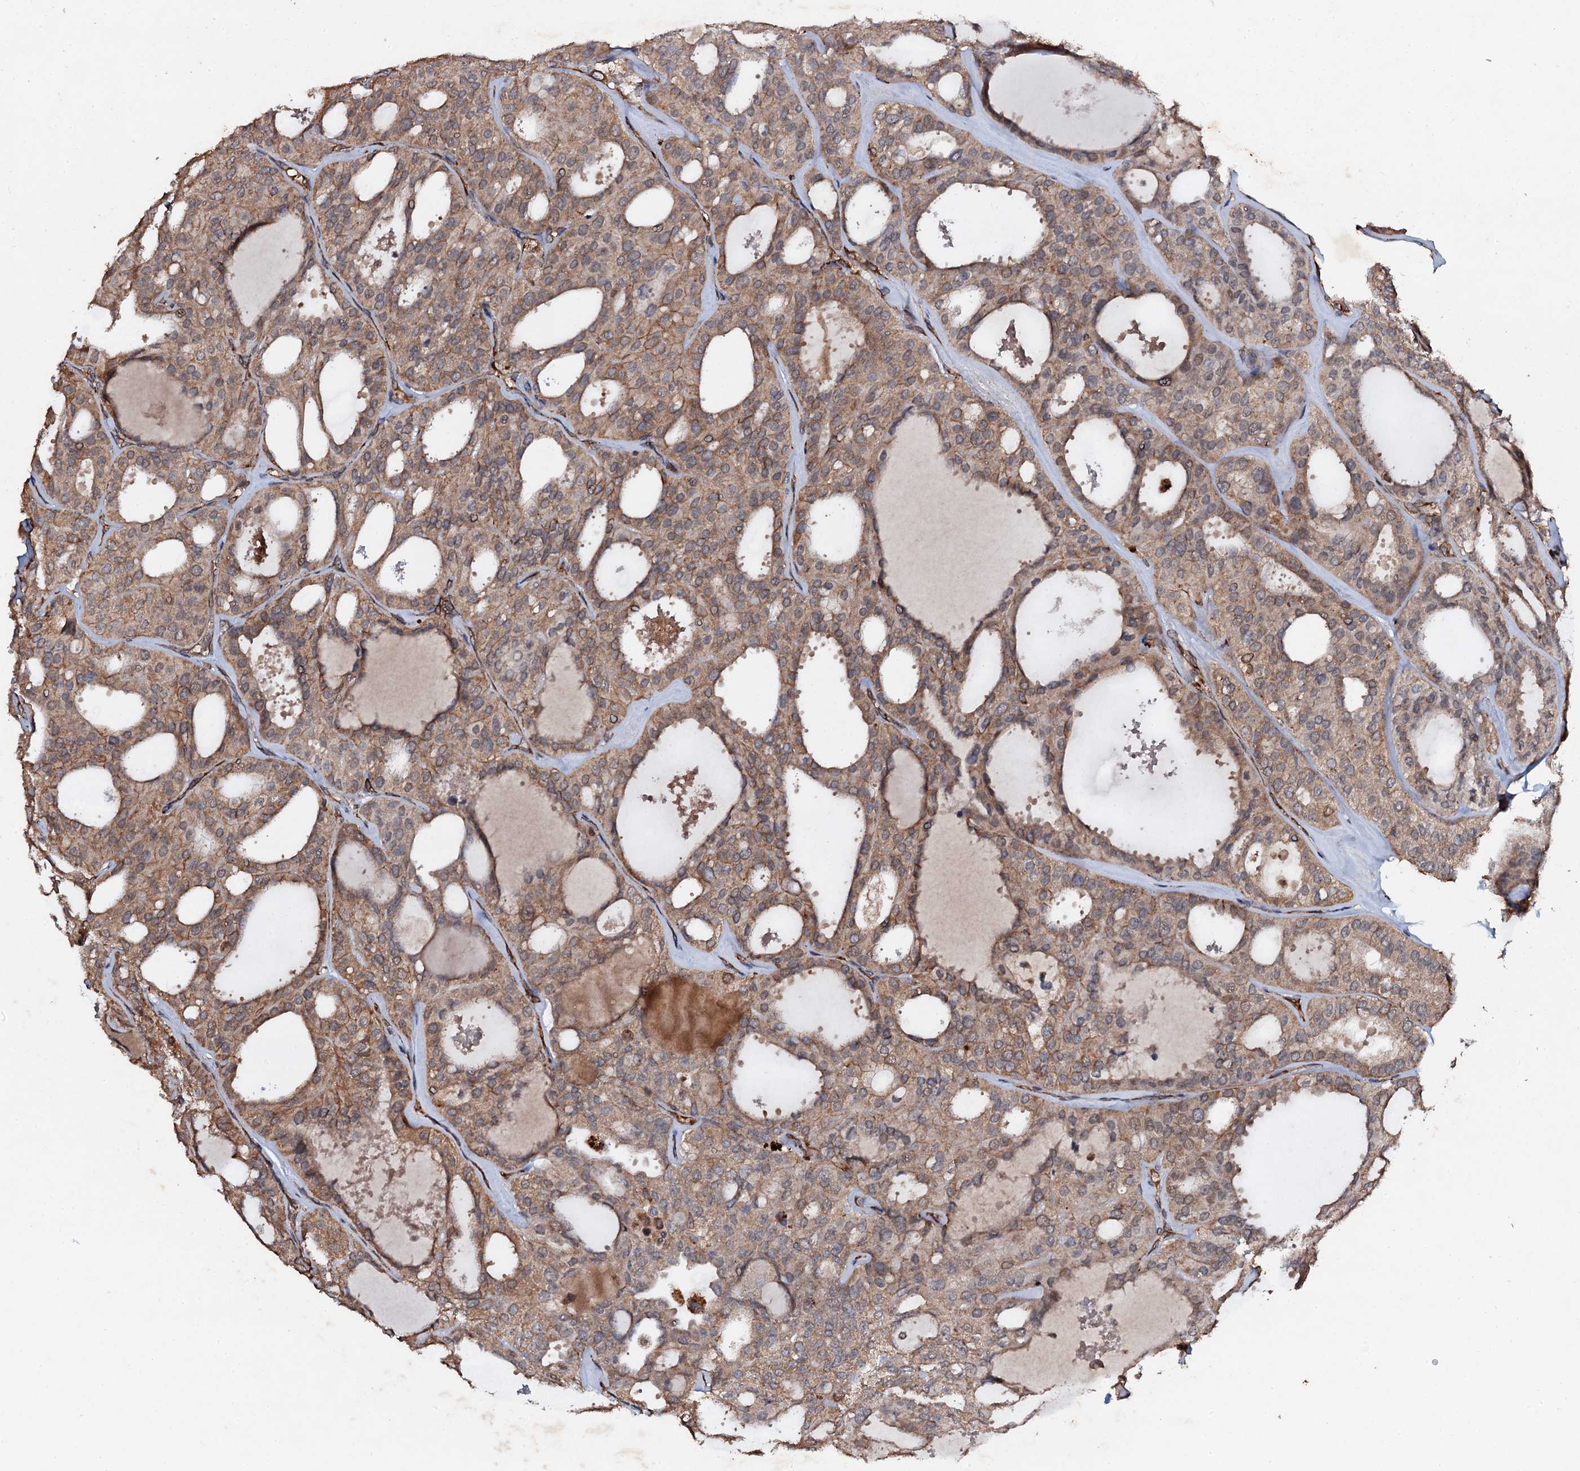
{"staining": {"intensity": "weak", "quantity": ">75%", "location": "cytoplasmic/membranous"}, "tissue": "thyroid cancer", "cell_type": "Tumor cells", "image_type": "cancer", "snomed": [{"axis": "morphology", "description": "Follicular adenoma carcinoma, NOS"}, {"axis": "topography", "description": "Thyroid gland"}], "caption": "Thyroid follicular adenoma carcinoma tissue demonstrates weak cytoplasmic/membranous positivity in about >75% of tumor cells", "gene": "ADAMTS10", "patient": {"sex": "male", "age": 75}}